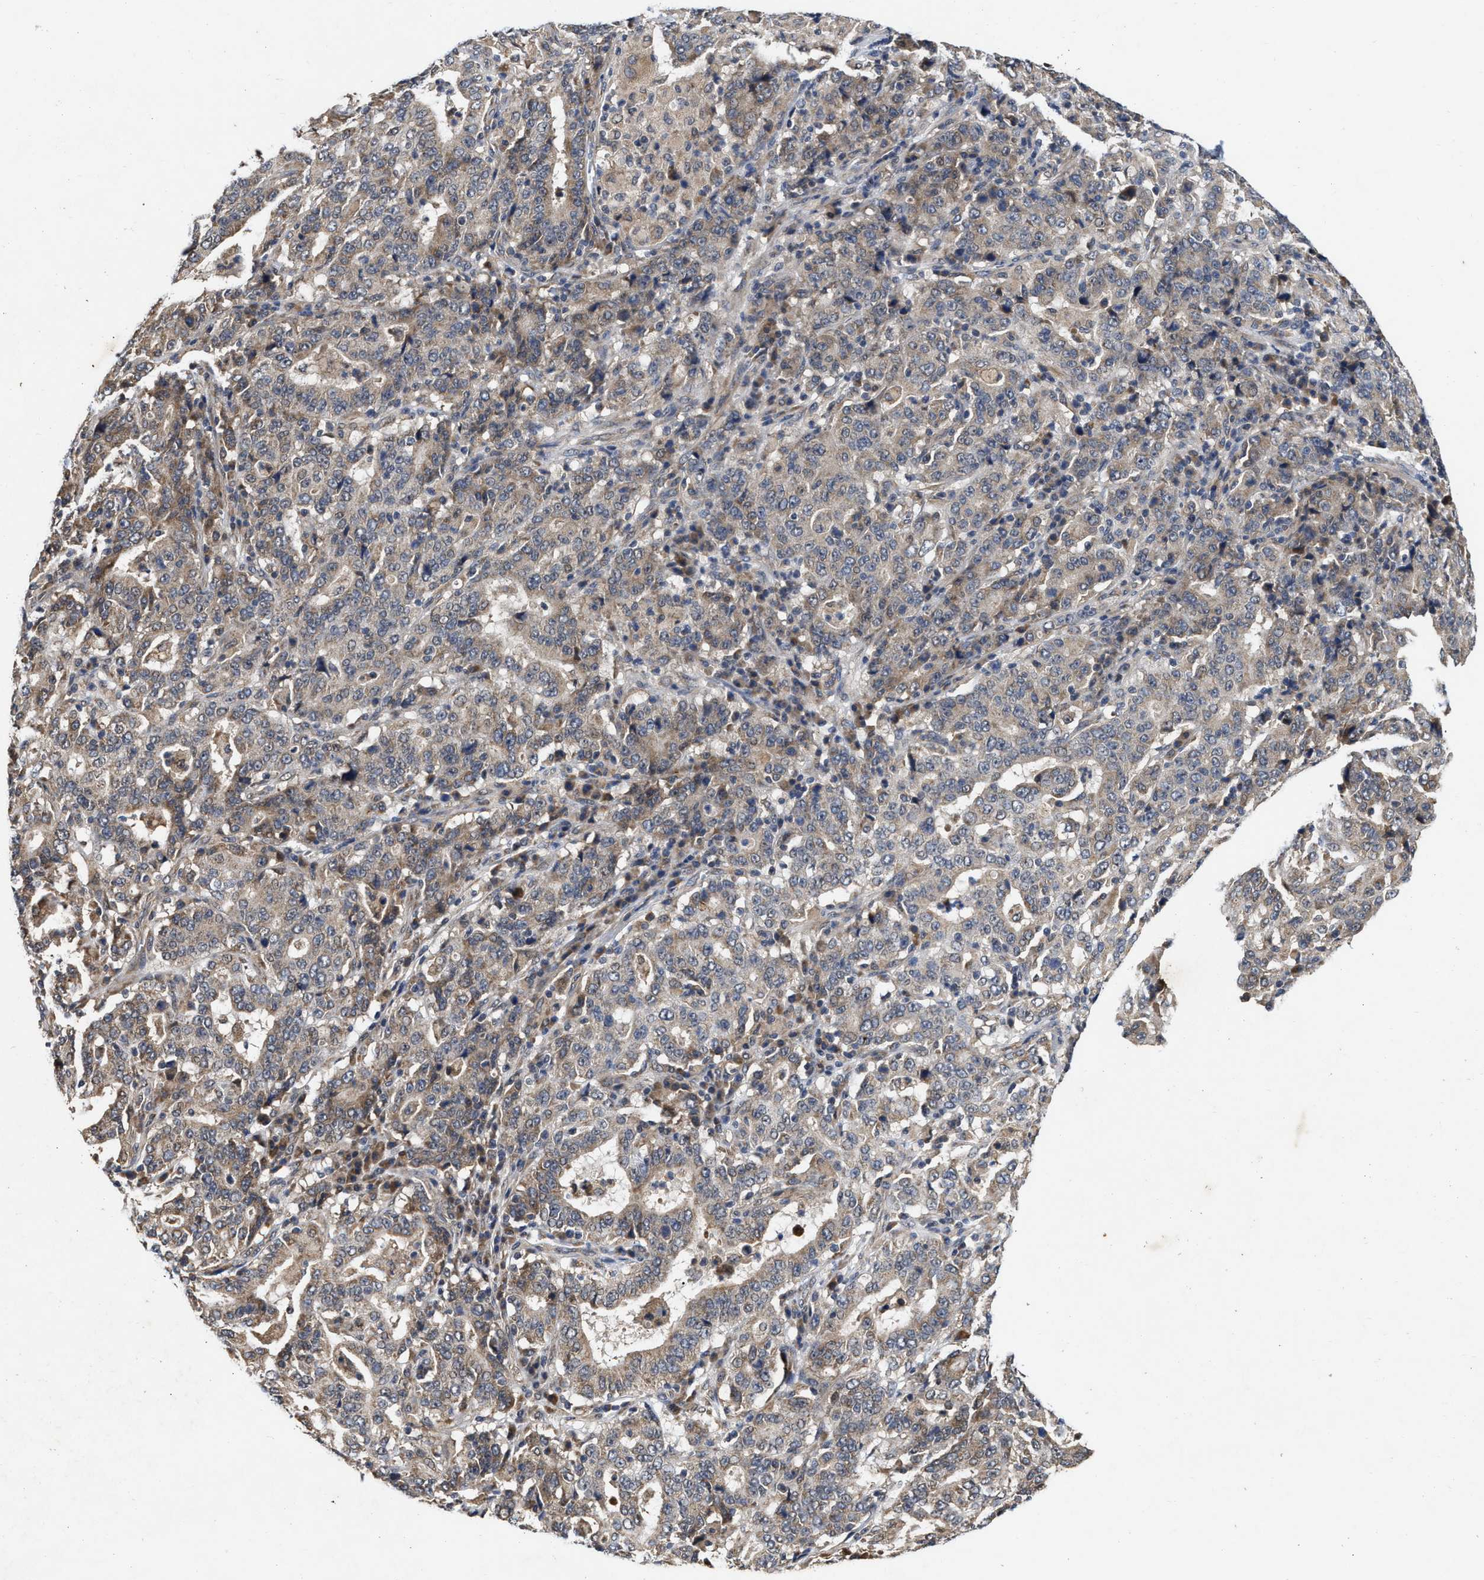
{"staining": {"intensity": "weak", "quantity": "25%-75%", "location": "cytoplasmic/membranous"}, "tissue": "stomach cancer", "cell_type": "Tumor cells", "image_type": "cancer", "snomed": [{"axis": "morphology", "description": "Normal tissue, NOS"}, {"axis": "morphology", "description": "Adenocarcinoma, NOS"}, {"axis": "topography", "description": "Stomach, upper"}, {"axis": "topography", "description": "Stomach"}], "caption": "Immunohistochemistry (IHC) photomicrograph of stomach adenocarcinoma stained for a protein (brown), which displays low levels of weak cytoplasmic/membranous expression in about 25%-75% of tumor cells.", "gene": "CFLAR", "patient": {"sex": "male", "age": 59}}